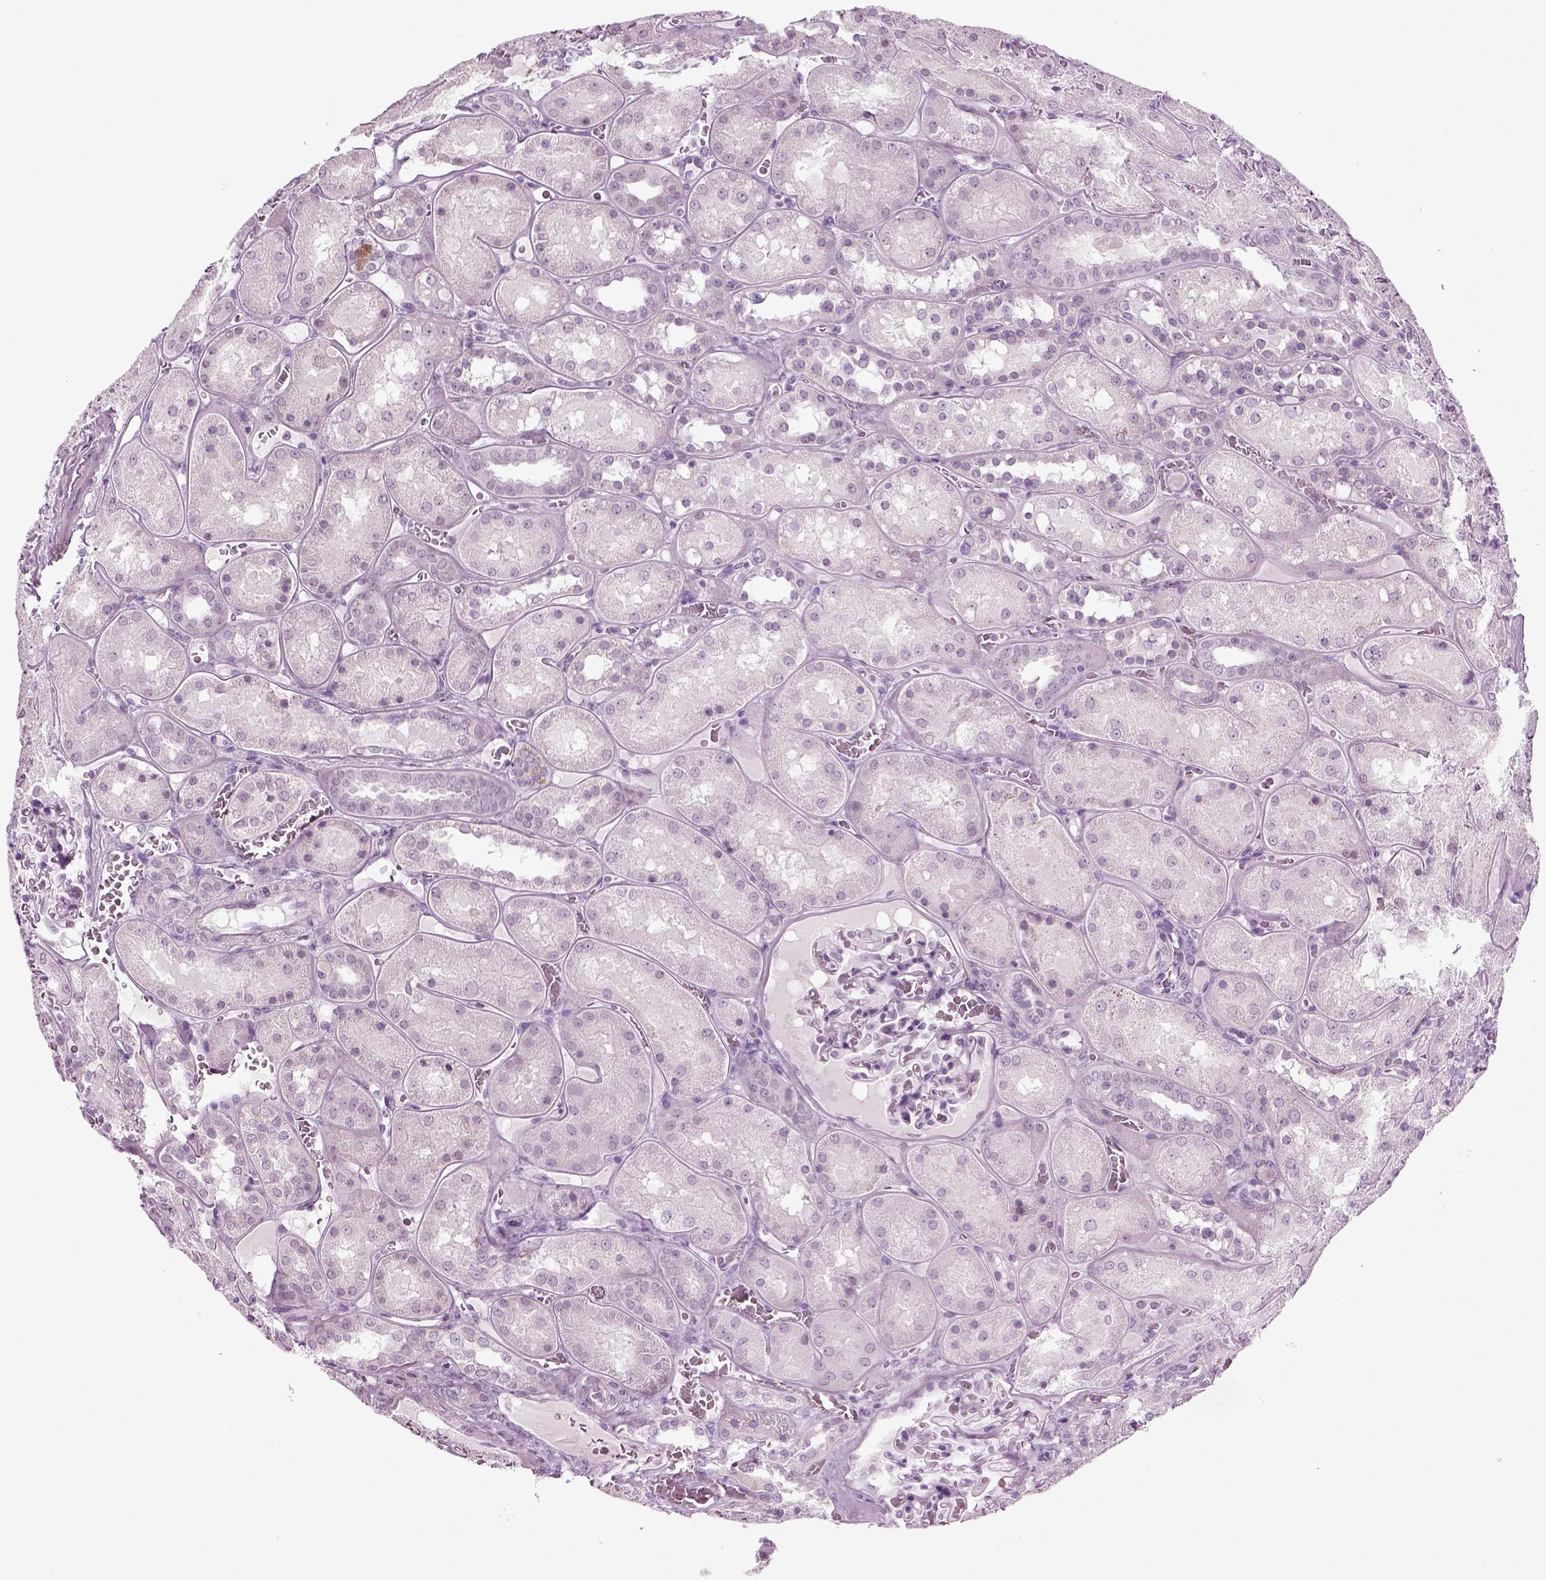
{"staining": {"intensity": "negative", "quantity": "none", "location": "none"}, "tissue": "kidney", "cell_type": "Cells in glomeruli", "image_type": "normal", "snomed": [{"axis": "morphology", "description": "Normal tissue, NOS"}, {"axis": "topography", "description": "Kidney"}], "caption": "IHC of benign human kidney shows no expression in cells in glomeruli.", "gene": "ZC2HC1C", "patient": {"sex": "male", "age": 73}}